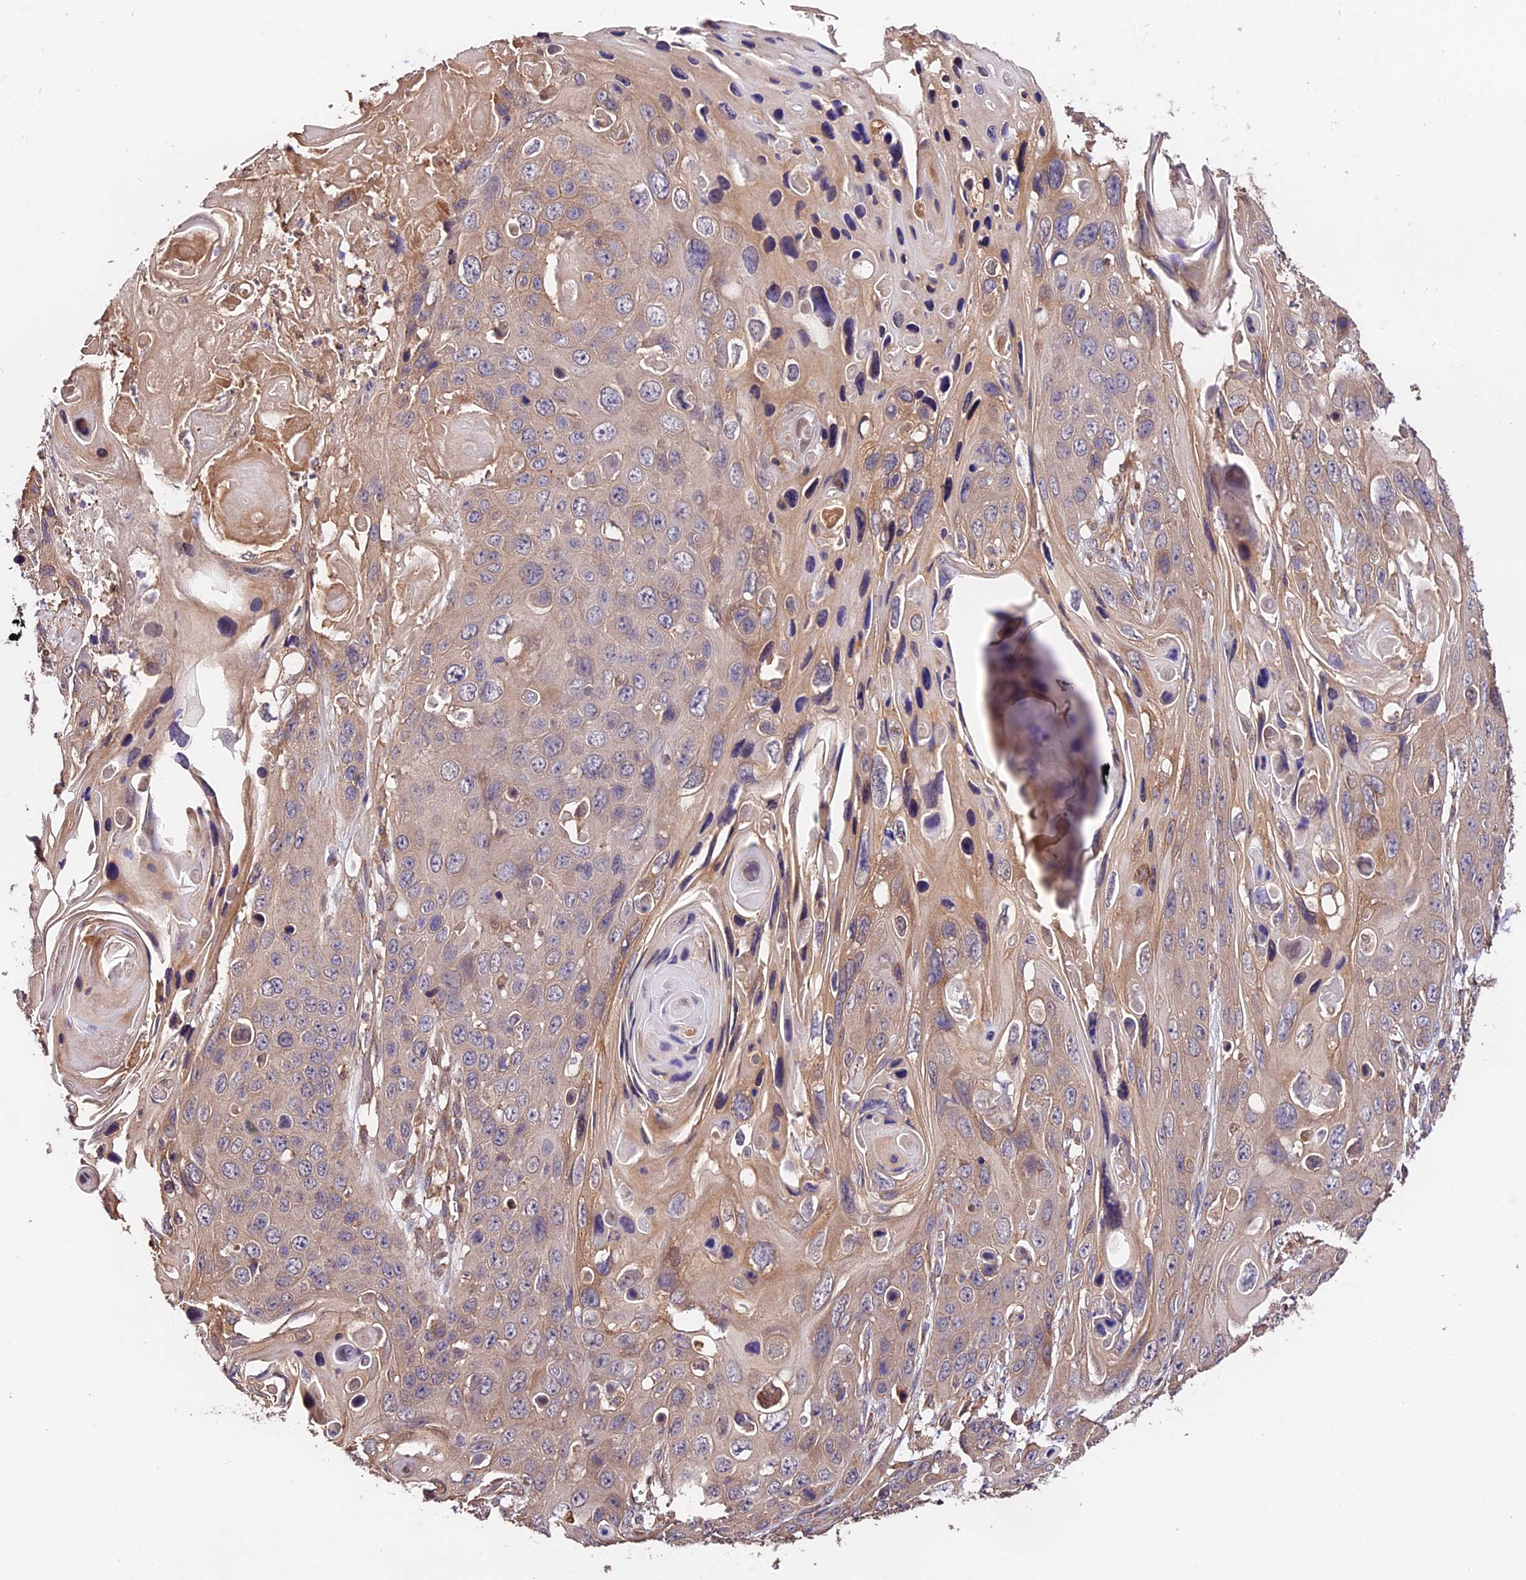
{"staining": {"intensity": "weak", "quantity": "25%-75%", "location": "cytoplasmic/membranous"}, "tissue": "skin cancer", "cell_type": "Tumor cells", "image_type": "cancer", "snomed": [{"axis": "morphology", "description": "Squamous cell carcinoma, NOS"}, {"axis": "topography", "description": "Skin"}], "caption": "Immunohistochemical staining of skin cancer (squamous cell carcinoma) demonstrates weak cytoplasmic/membranous protein expression in about 25%-75% of tumor cells. (DAB IHC with brightfield microscopy, high magnification).", "gene": "CES3", "patient": {"sex": "male", "age": 55}}